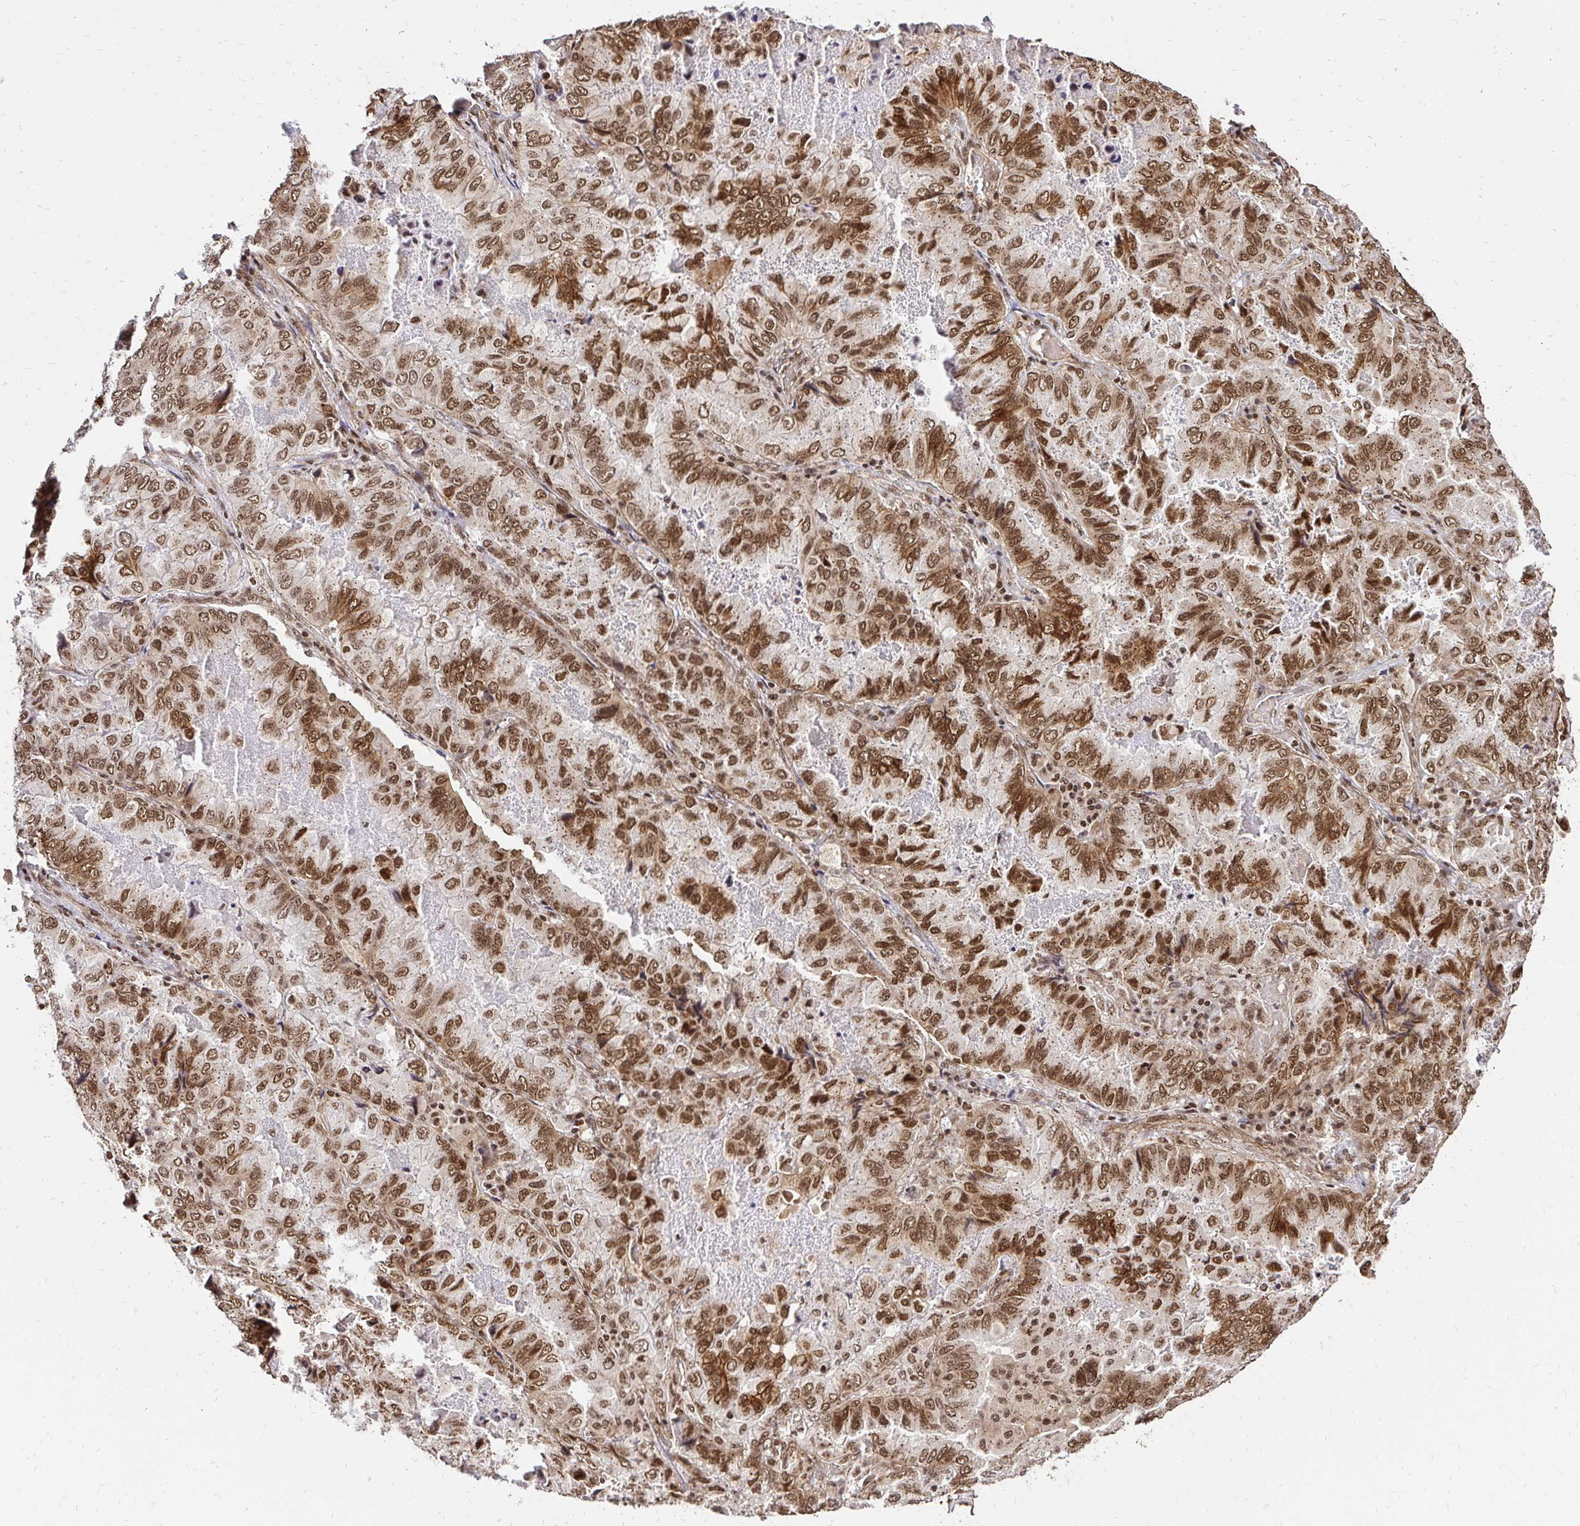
{"staining": {"intensity": "moderate", "quantity": ">75%", "location": "cytoplasmic/membranous,nuclear"}, "tissue": "lung cancer", "cell_type": "Tumor cells", "image_type": "cancer", "snomed": [{"axis": "morphology", "description": "Aneuploidy"}, {"axis": "morphology", "description": "Adenocarcinoma, NOS"}, {"axis": "morphology", "description": "Adenocarcinoma, metastatic, NOS"}, {"axis": "topography", "description": "Lymph node"}, {"axis": "topography", "description": "Lung"}], "caption": "DAB immunohistochemical staining of lung cancer (metastatic adenocarcinoma) exhibits moderate cytoplasmic/membranous and nuclear protein positivity in about >75% of tumor cells. The protein is stained brown, and the nuclei are stained in blue (DAB (3,3'-diaminobenzidine) IHC with brightfield microscopy, high magnification).", "gene": "GLYR1", "patient": {"sex": "female", "age": 48}}